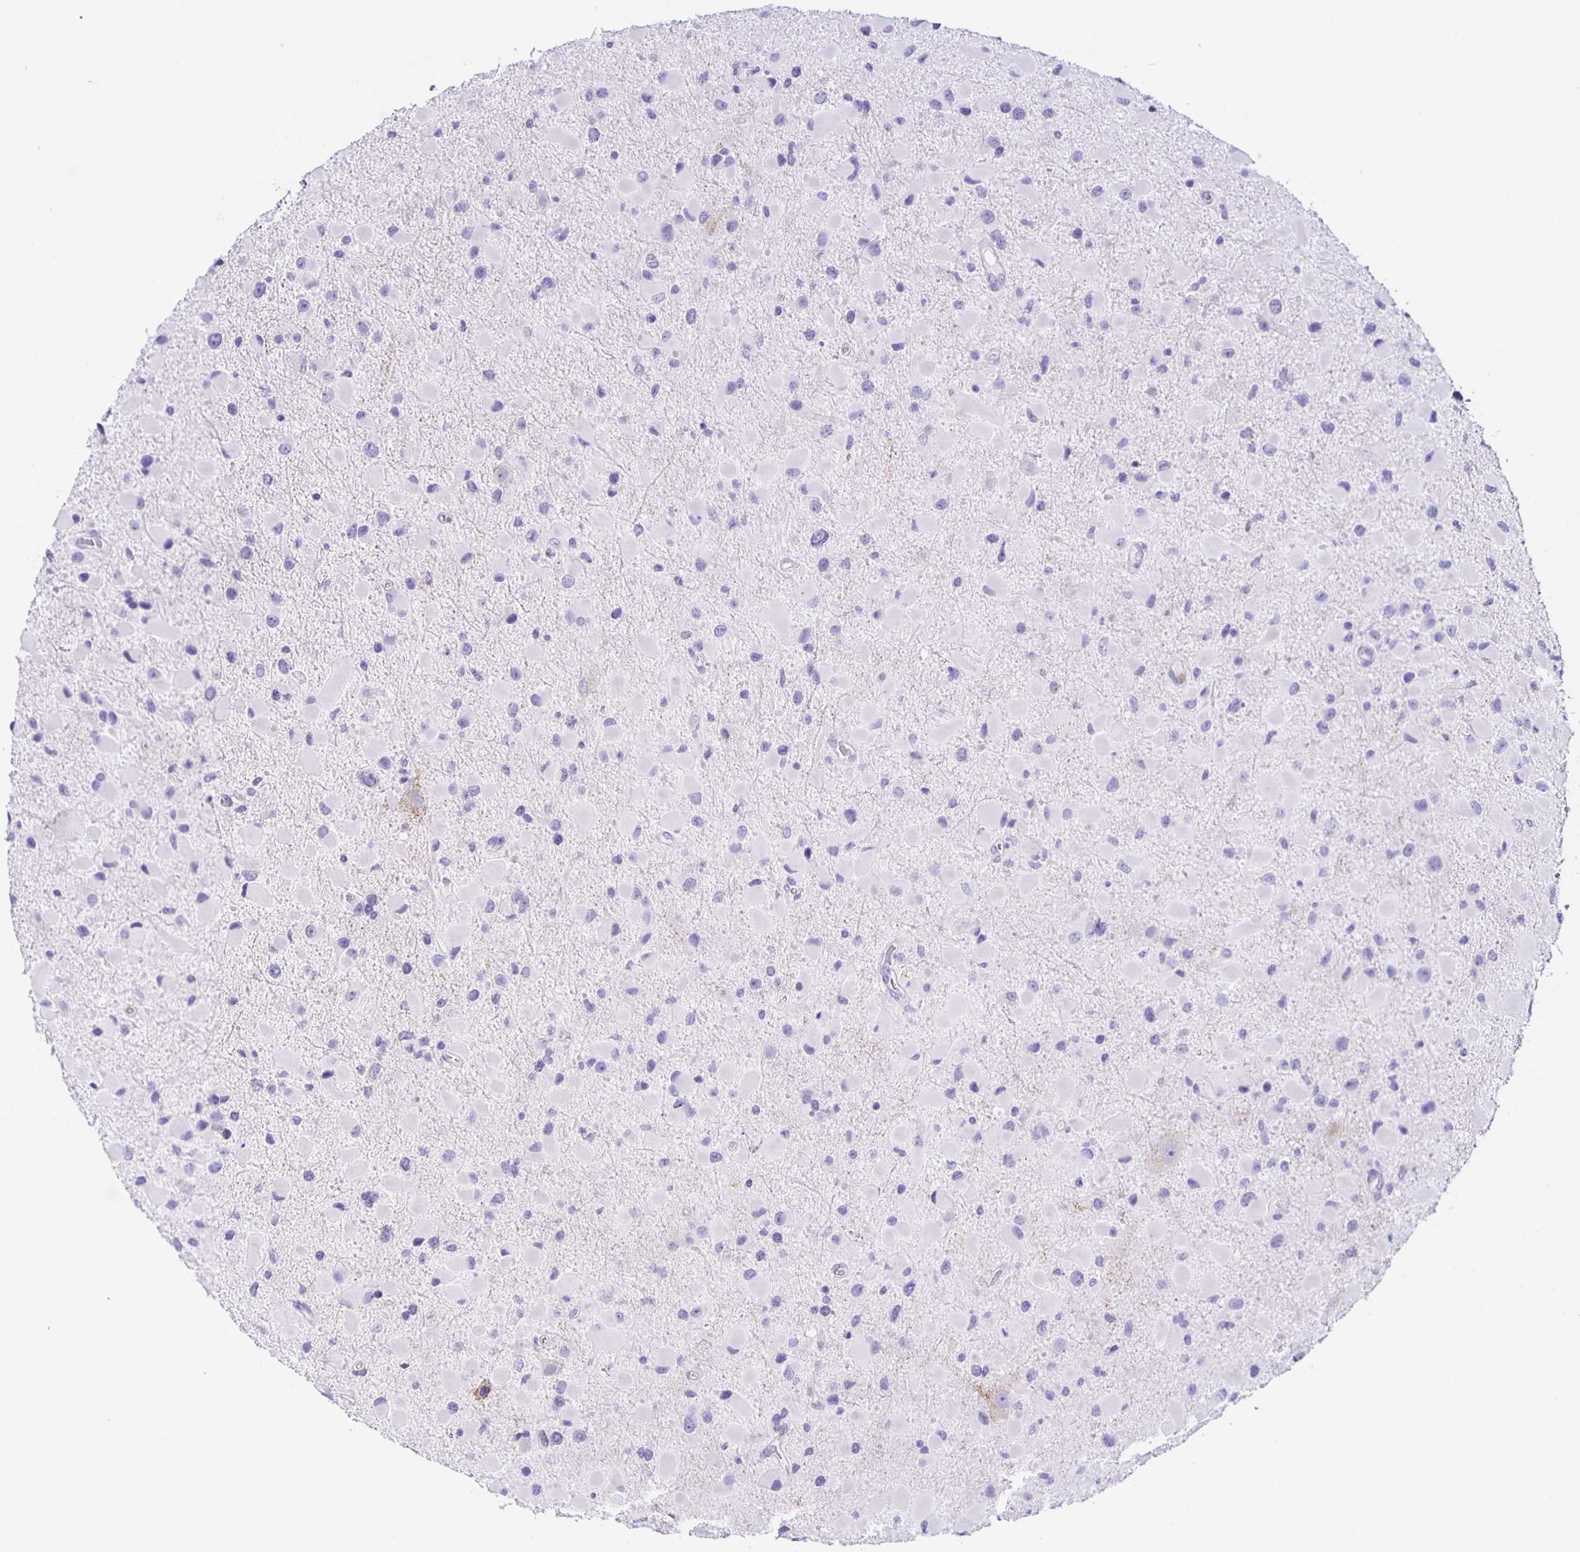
{"staining": {"intensity": "negative", "quantity": "none", "location": "none"}, "tissue": "glioma", "cell_type": "Tumor cells", "image_type": "cancer", "snomed": [{"axis": "morphology", "description": "Glioma, malignant, Low grade"}, {"axis": "topography", "description": "Brain"}], "caption": "Tumor cells show no significant protein positivity in malignant glioma (low-grade).", "gene": "AQP6", "patient": {"sex": "female", "age": 32}}